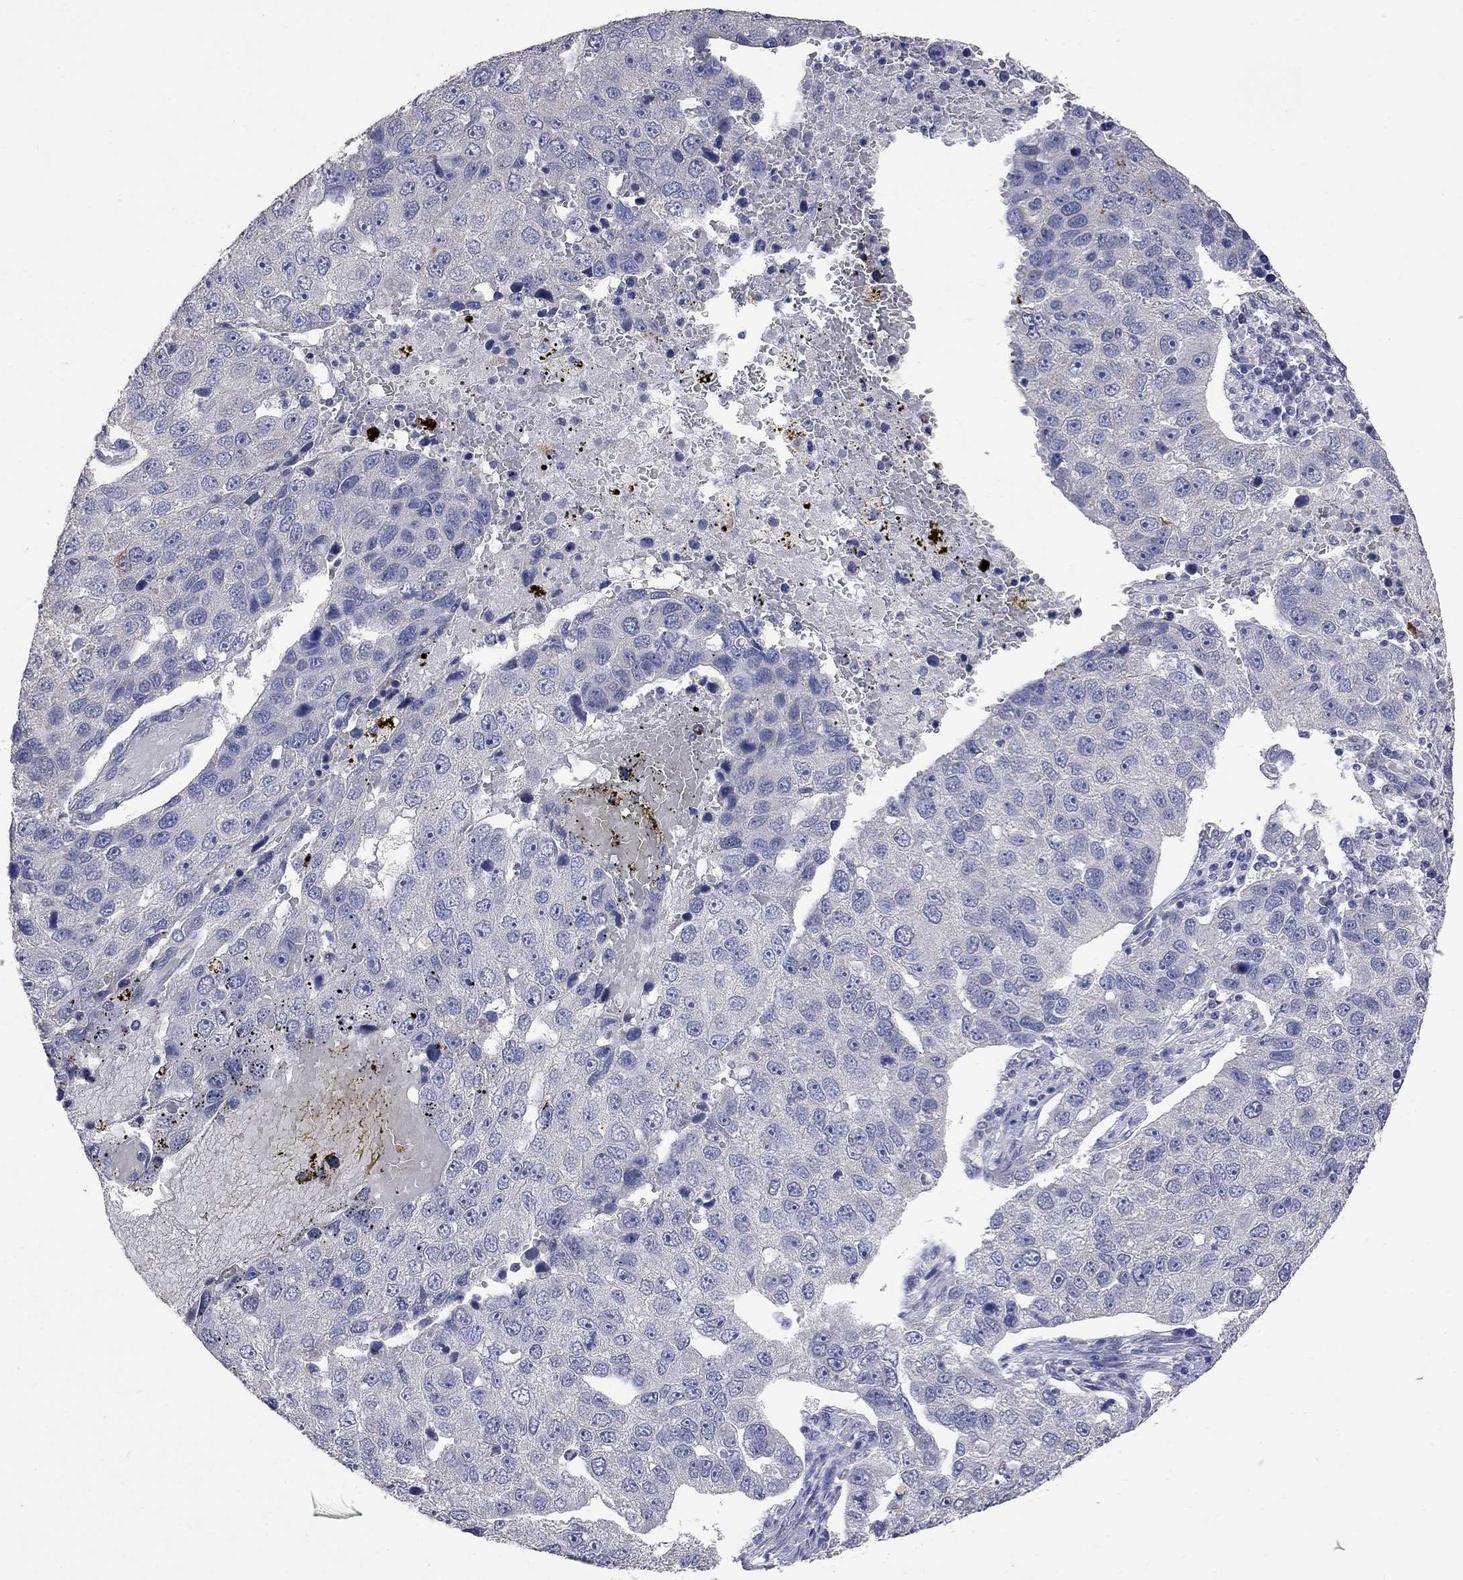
{"staining": {"intensity": "negative", "quantity": "none", "location": "none"}, "tissue": "pancreatic cancer", "cell_type": "Tumor cells", "image_type": "cancer", "snomed": [{"axis": "morphology", "description": "Adenocarcinoma, NOS"}, {"axis": "topography", "description": "Pancreas"}], "caption": "A micrograph of human pancreatic cancer (adenocarcinoma) is negative for staining in tumor cells.", "gene": "NOS2", "patient": {"sex": "female", "age": 61}}